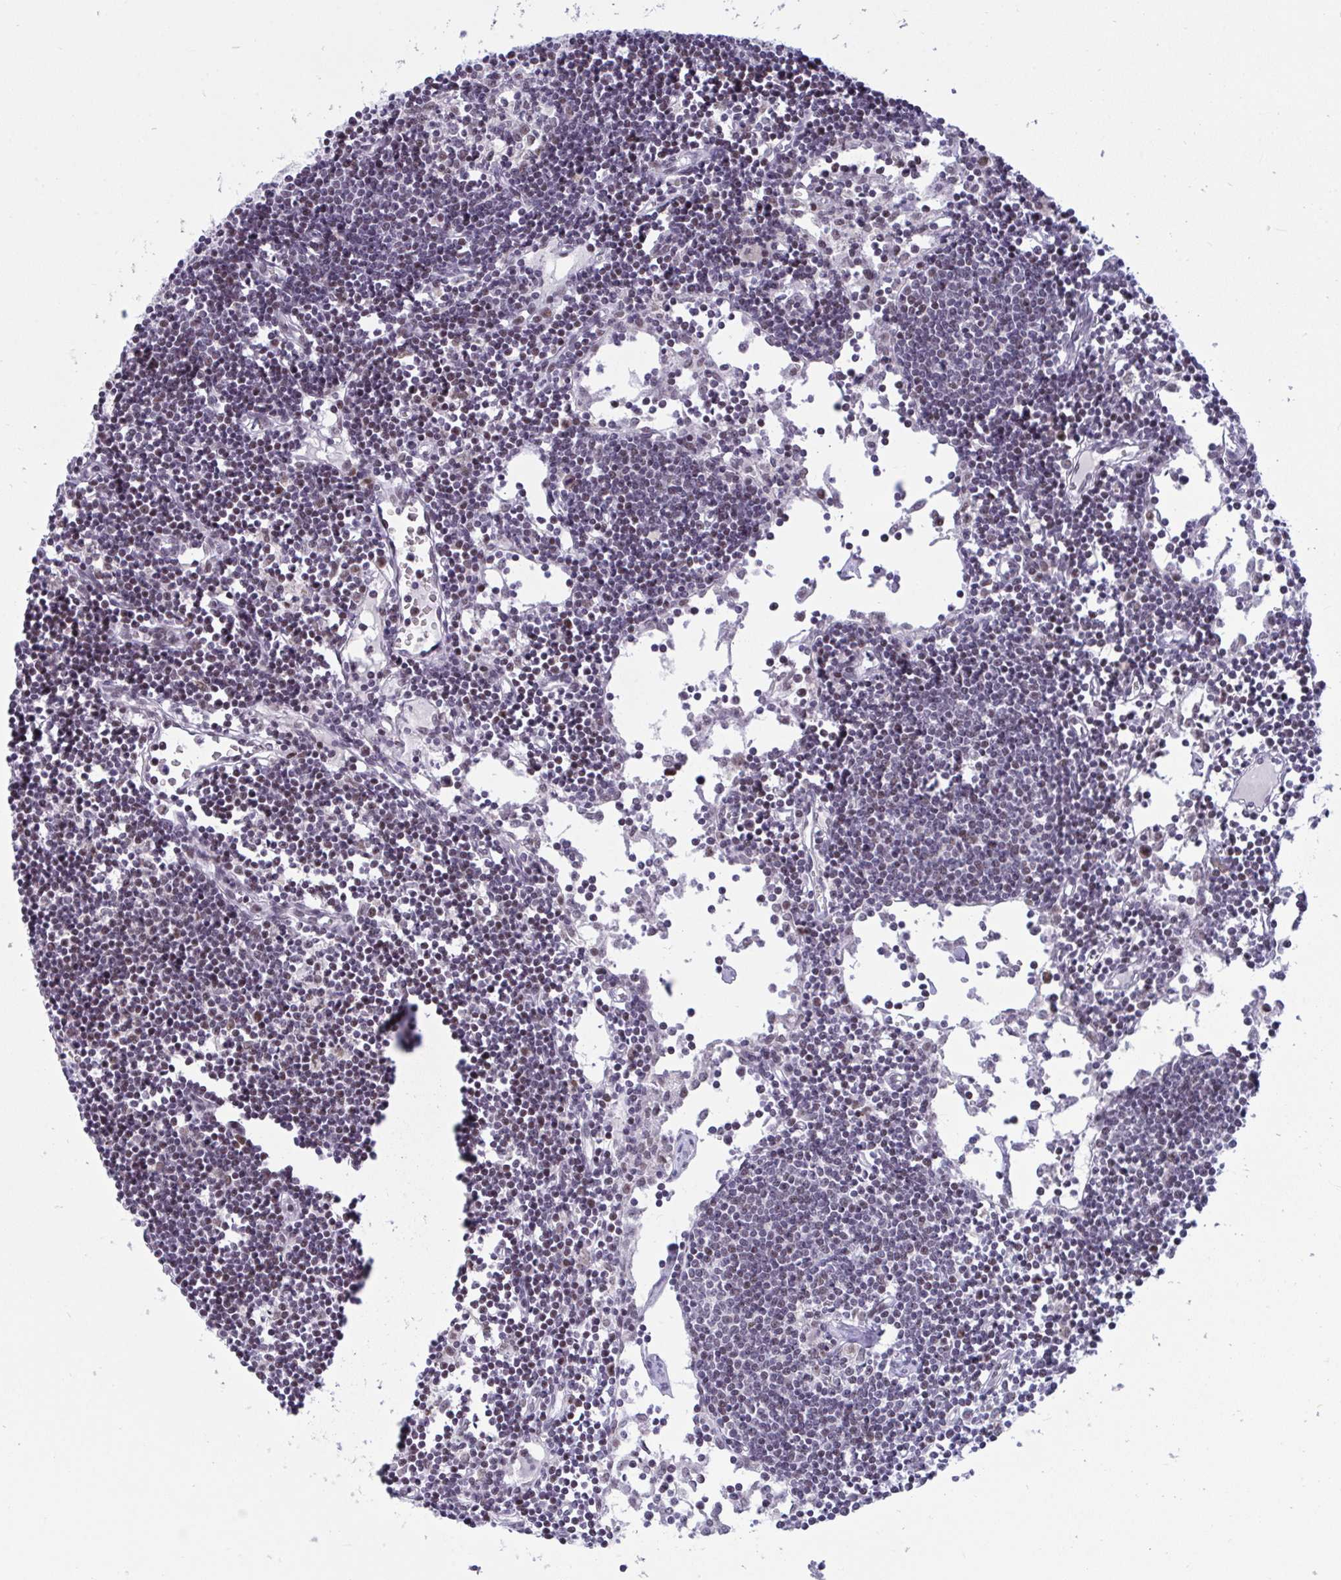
{"staining": {"intensity": "moderate", "quantity": "<25%", "location": "nuclear"}, "tissue": "lymph node", "cell_type": "Germinal center cells", "image_type": "normal", "snomed": [{"axis": "morphology", "description": "Normal tissue, NOS"}, {"axis": "topography", "description": "Lymph node"}], "caption": "The immunohistochemical stain labels moderate nuclear expression in germinal center cells of unremarkable lymph node.", "gene": "WBP11", "patient": {"sex": "female", "age": 65}}